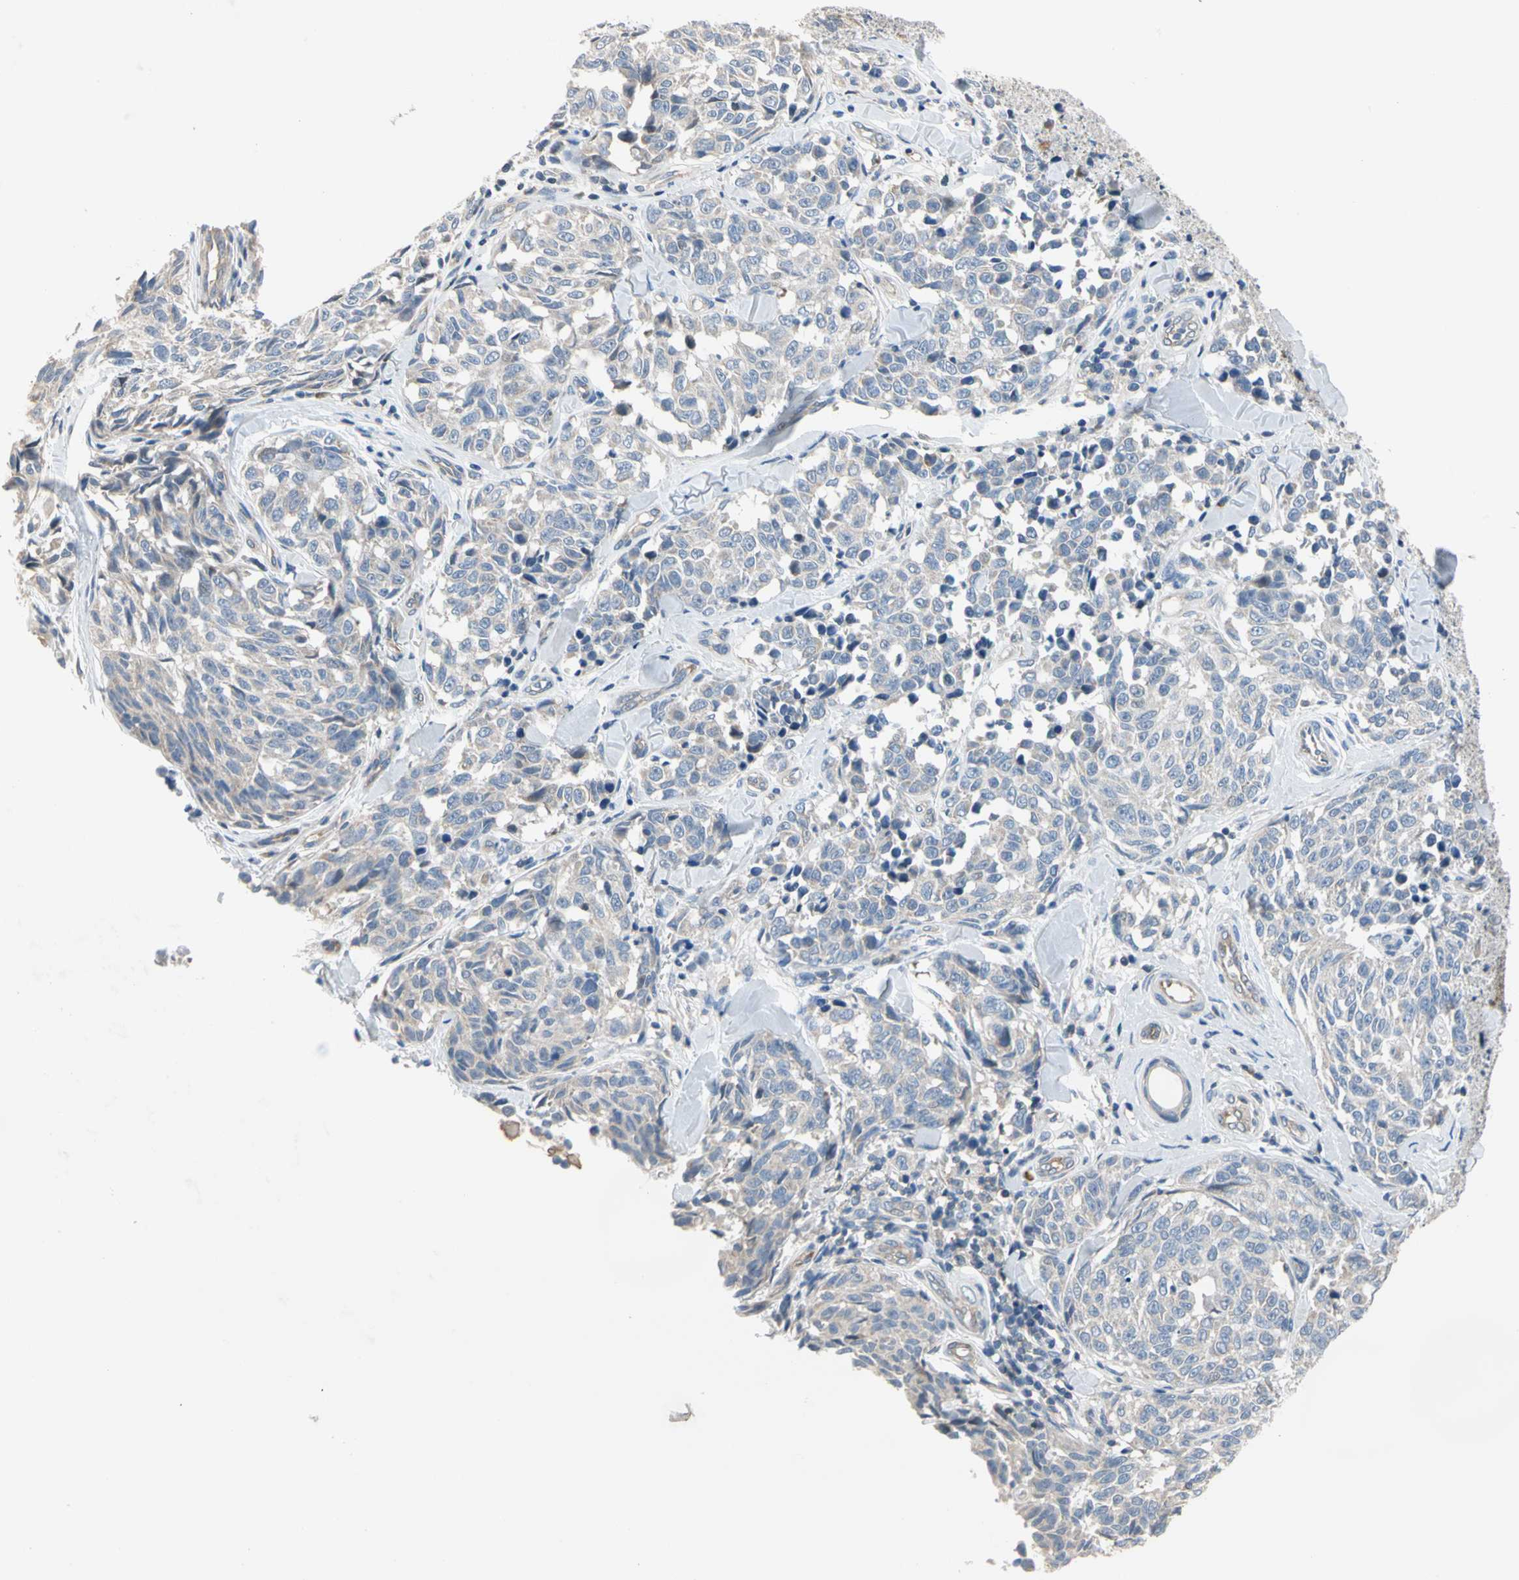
{"staining": {"intensity": "weak", "quantity": "<25%", "location": "cytoplasmic/membranous"}, "tissue": "melanoma", "cell_type": "Tumor cells", "image_type": "cancer", "snomed": [{"axis": "morphology", "description": "Malignant melanoma, NOS"}, {"axis": "topography", "description": "Skin"}], "caption": "Tumor cells are negative for protein expression in human malignant melanoma.", "gene": "GPR153", "patient": {"sex": "female", "age": 64}}